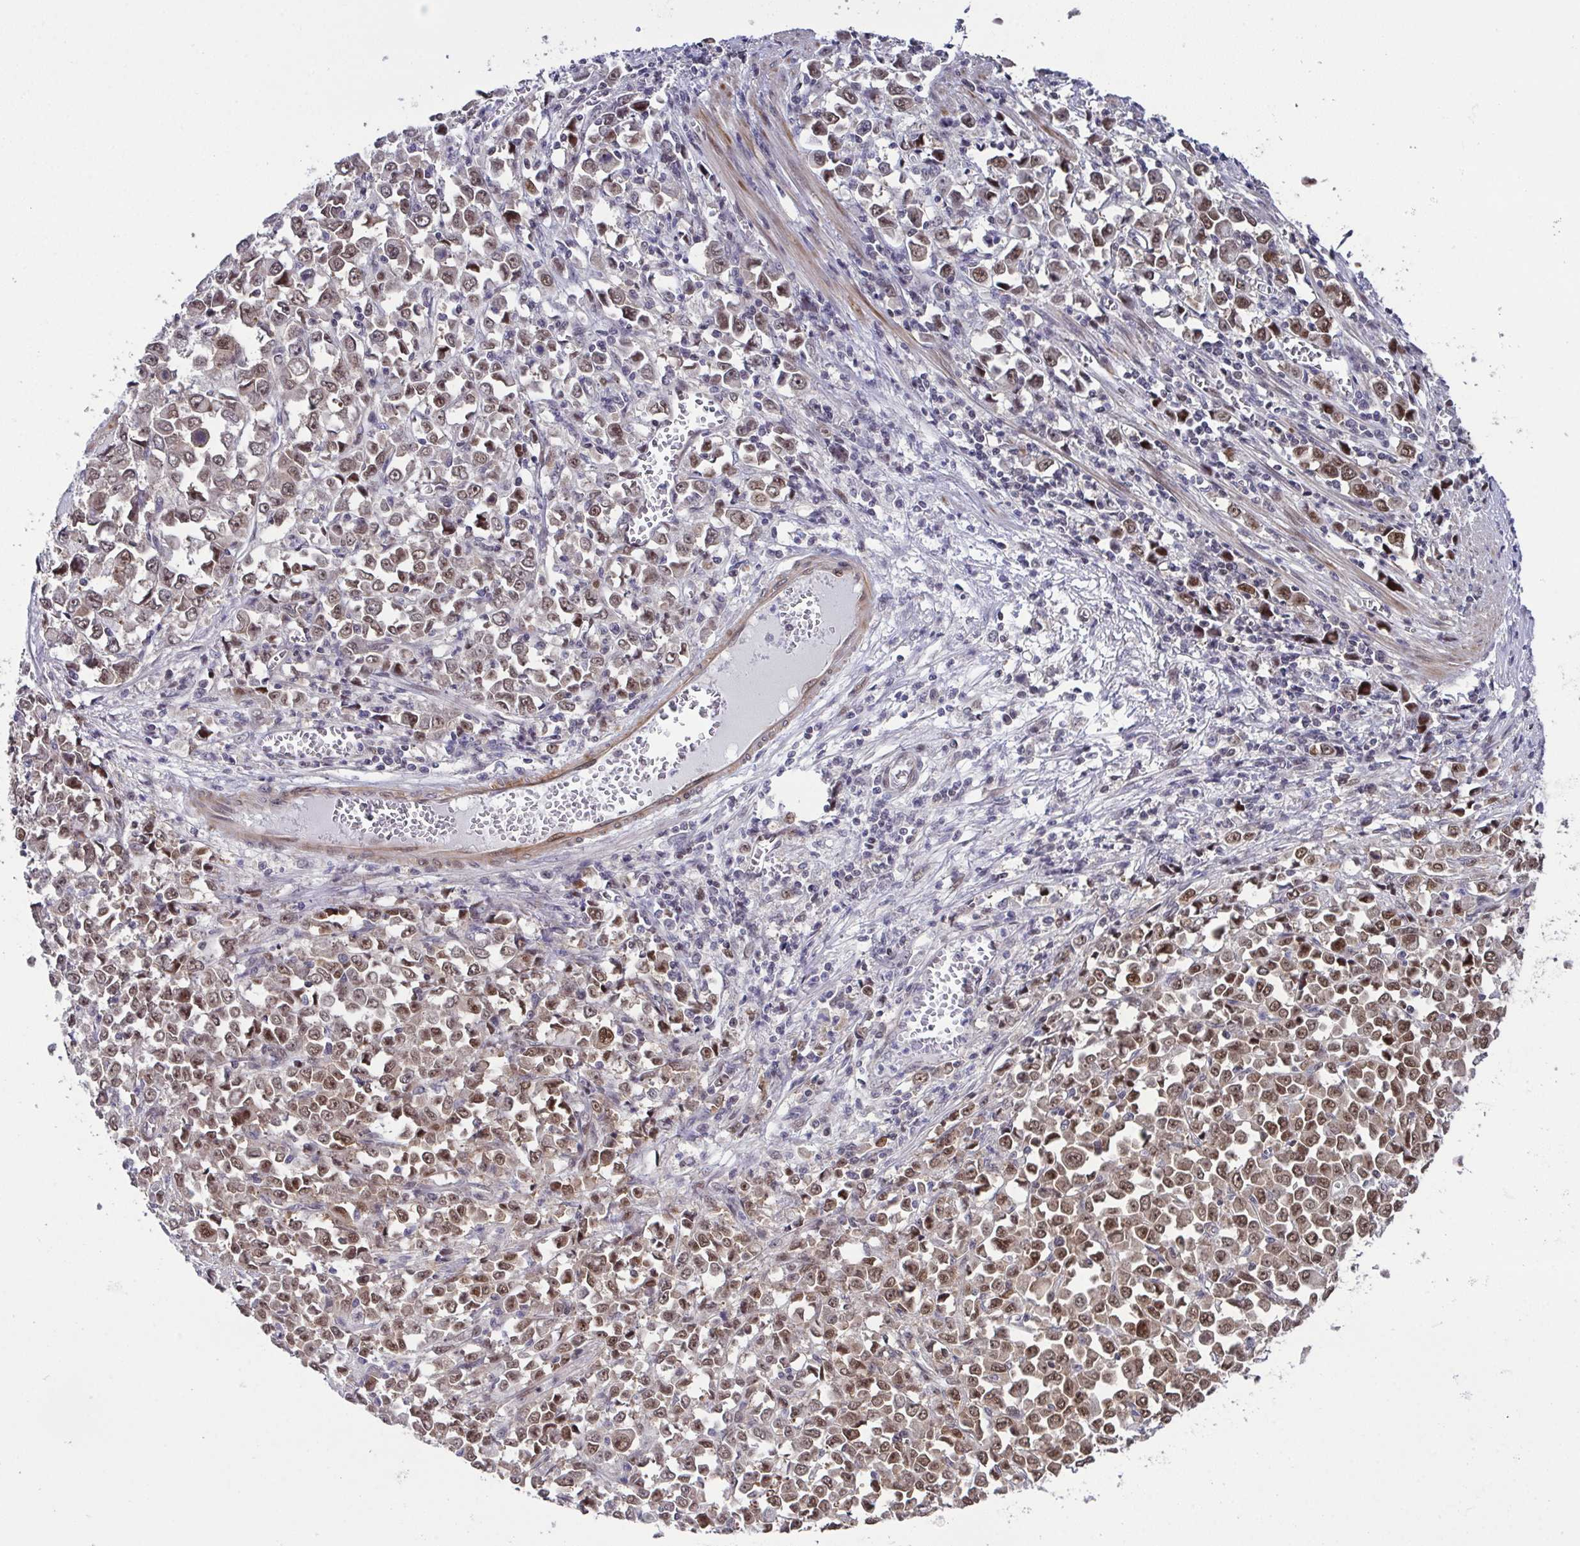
{"staining": {"intensity": "moderate", "quantity": "25%-75%", "location": "nuclear"}, "tissue": "stomach cancer", "cell_type": "Tumor cells", "image_type": "cancer", "snomed": [{"axis": "morphology", "description": "Adenocarcinoma, NOS"}, {"axis": "topography", "description": "Stomach, upper"}], "caption": "The image reveals a brown stain indicating the presence of a protein in the nuclear of tumor cells in stomach cancer (adenocarcinoma).", "gene": "DNAJB1", "patient": {"sex": "male", "age": 70}}